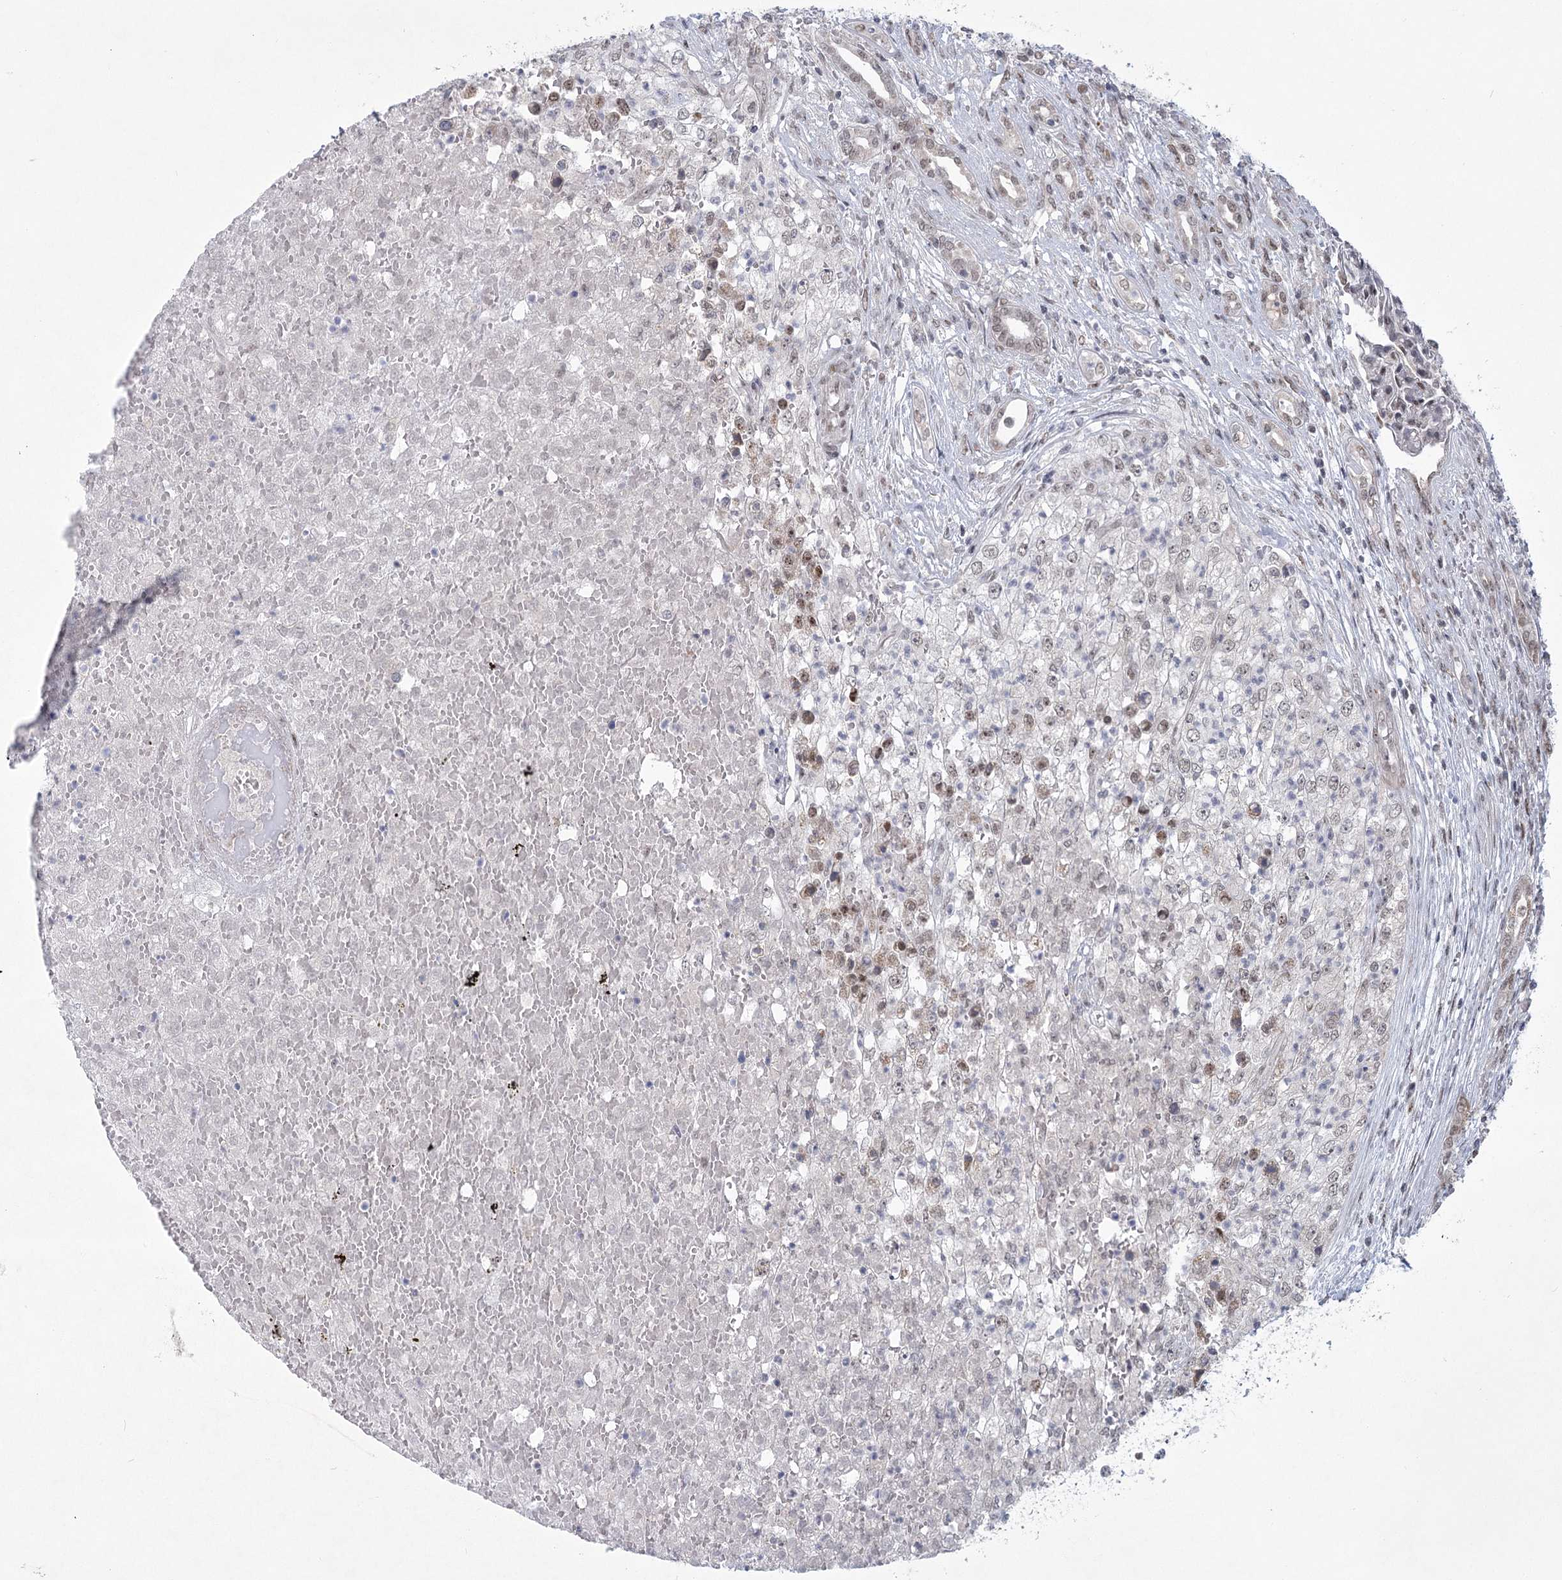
{"staining": {"intensity": "weak", "quantity": ">75%", "location": "nuclear"}, "tissue": "renal cancer", "cell_type": "Tumor cells", "image_type": "cancer", "snomed": [{"axis": "morphology", "description": "Adenocarcinoma, NOS"}, {"axis": "topography", "description": "Kidney"}], "caption": "Brown immunohistochemical staining in adenocarcinoma (renal) displays weak nuclear expression in about >75% of tumor cells. The staining is performed using DAB brown chromogen to label protein expression. The nuclei are counter-stained blue using hematoxylin.", "gene": "CIB4", "patient": {"sex": "female", "age": 54}}